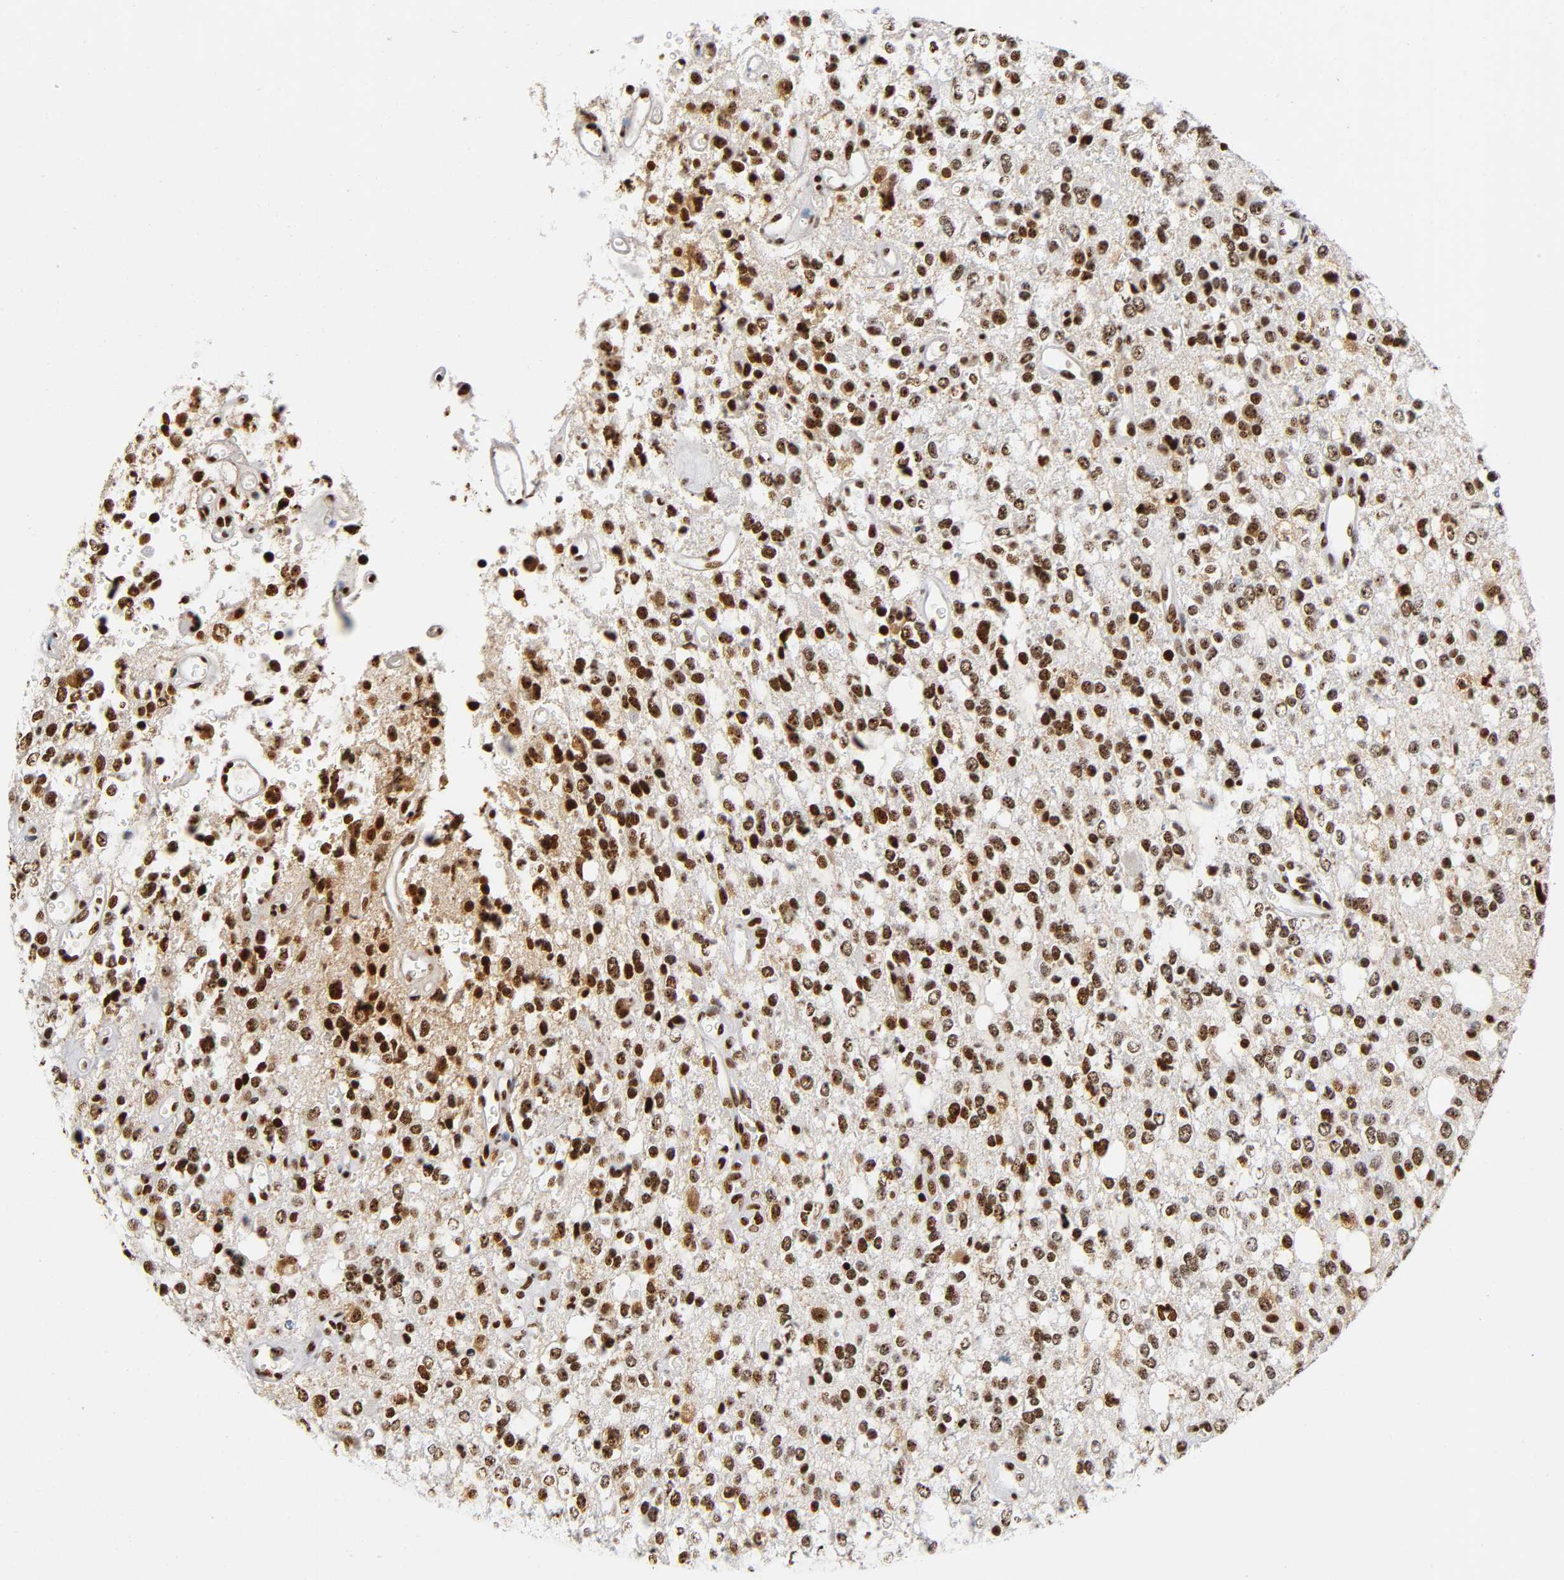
{"staining": {"intensity": "strong", "quantity": ">75%", "location": "nuclear"}, "tissue": "glioma", "cell_type": "Tumor cells", "image_type": "cancer", "snomed": [{"axis": "morphology", "description": "Glioma, malignant, High grade"}, {"axis": "topography", "description": "Brain"}], "caption": "An IHC image of tumor tissue is shown. Protein staining in brown labels strong nuclear positivity in high-grade glioma (malignant) within tumor cells.", "gene": "UBTF", "patient": {"sex": "male", "age": 47}}